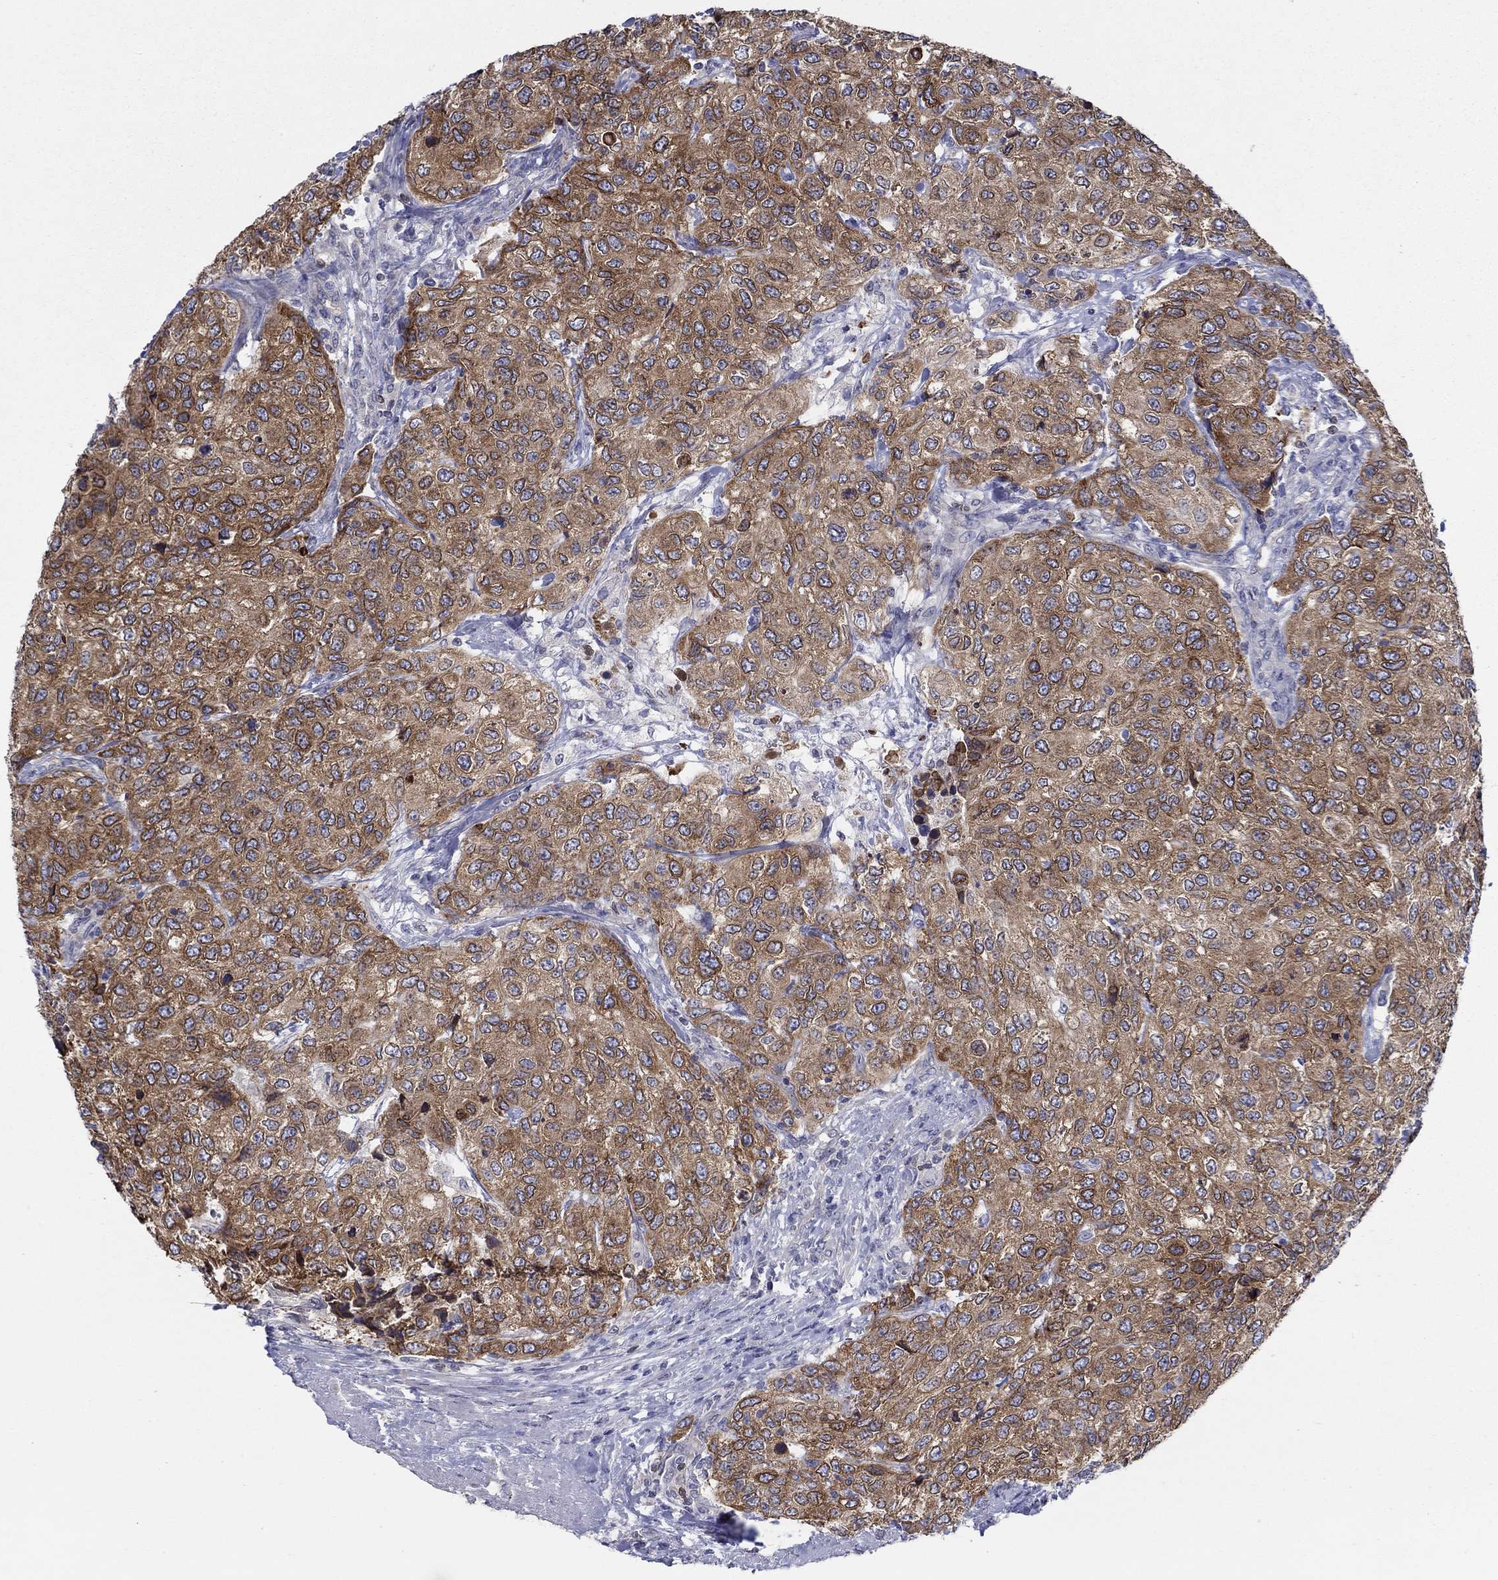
{"staining": {"intensity": "strong", "quantity": ">75%", "location": "cytoplasmic/membranous"}, "tissue": "urothelial cancer", "cell_type": "Tumor cells", "image_type": "cancer", "snomed": [{"axis": "morphology", "description": "Urothelial carcinoma, High grade"}, {"axis": "topography", "description": "Urinary bladder"}], "caption": "Urothelial cancer stained with immunohistochemistry reveals strong cytoplasmic/membranous positivity in about >75% of tumor cells. Nuclei are stained in blue.", "gene": "ERMP1", "patient": {"sex": "female", "age": 78}}